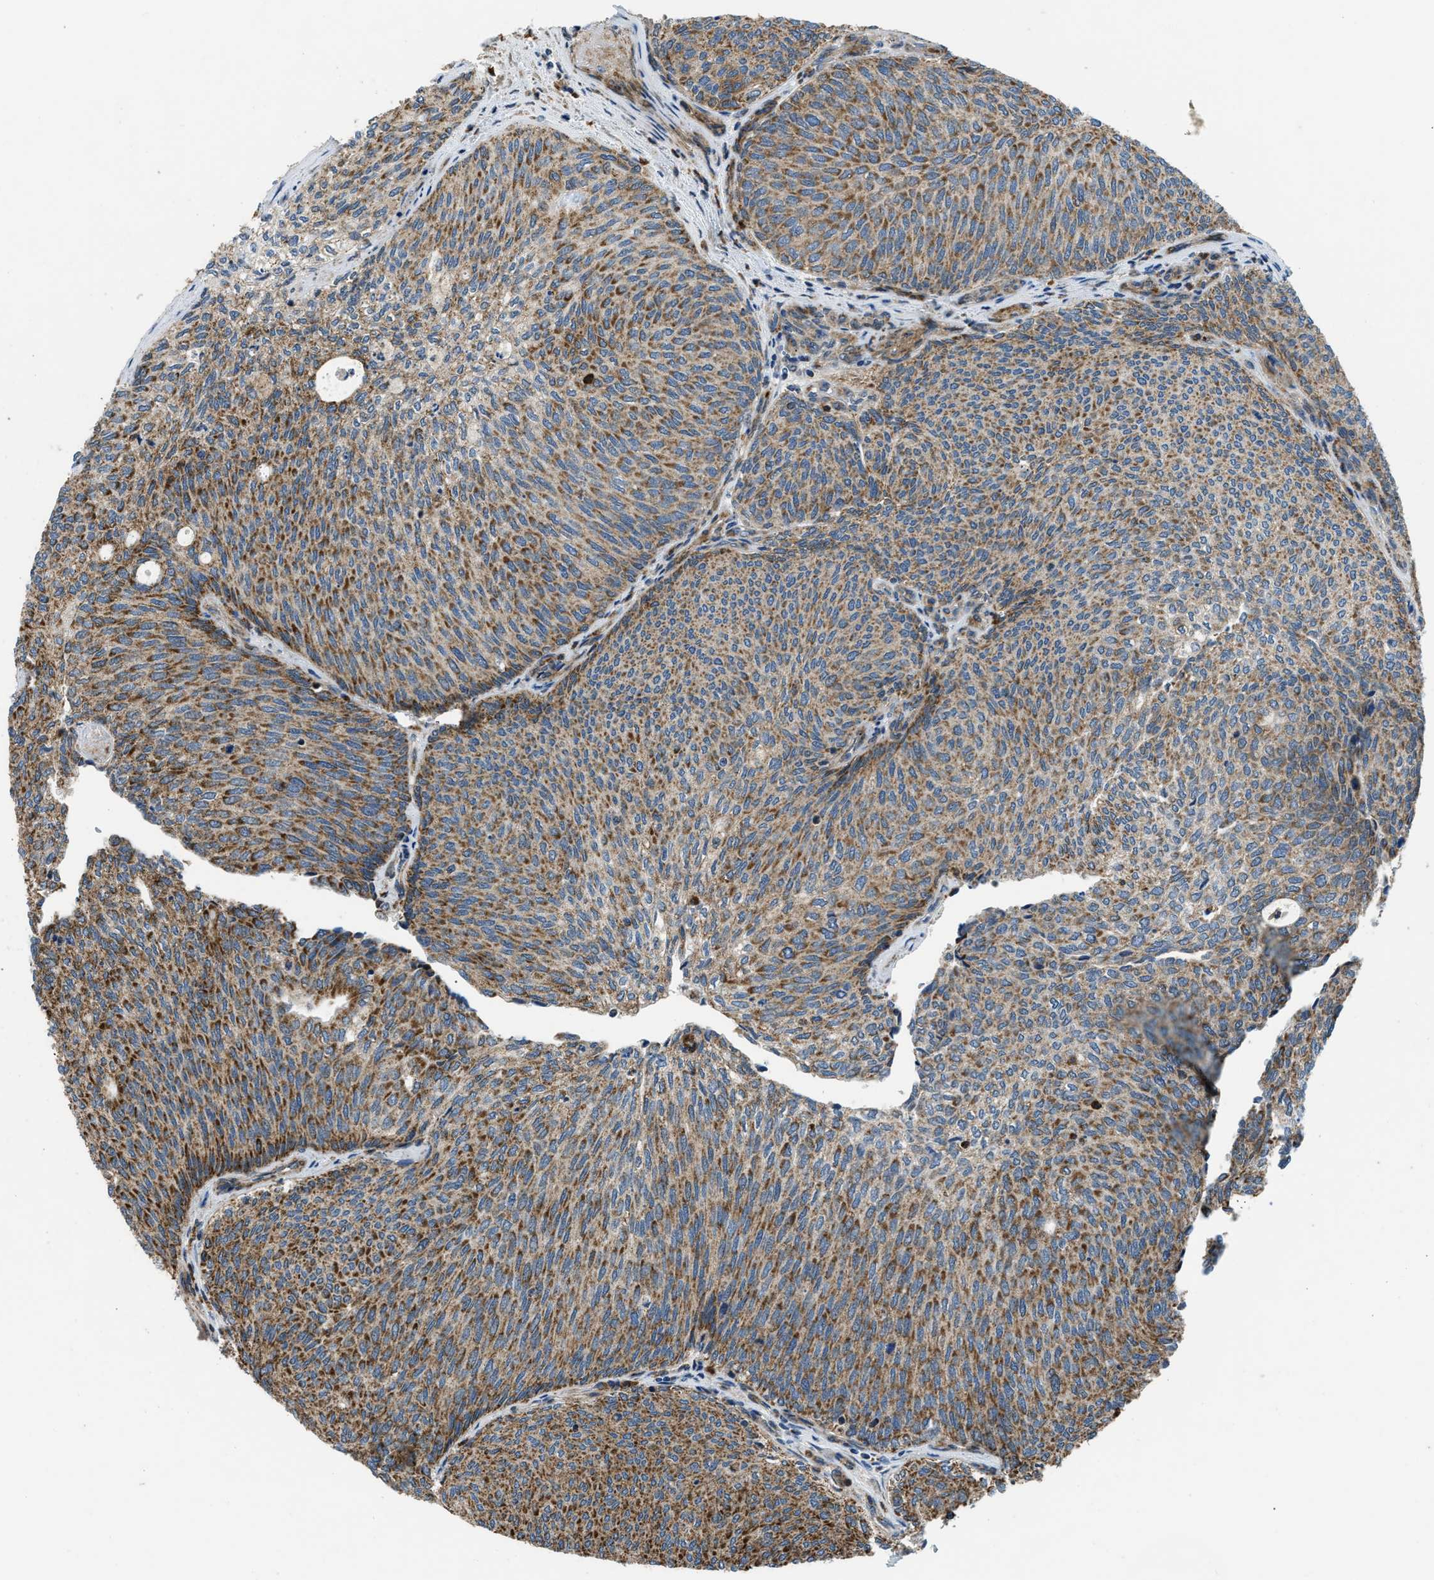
{"staining": {"intensity": "moderate", "quantity": ">75%", "location": "cytoplasmic/membranous"}, "tissue": "urothelial cancer", "cell_type": "Tumor cells", "image_type": "cancer", "snomed": [{"axis": "morphology", "description": "Urothelial carcinoma, Low grade"}, {"axis": "topography", "description": "Urinary bladder"}], "caption": "IHC image of urothelial cancer stained for a protein (brown), which displays medium levels of moderate cytoplasmic/membranous expression in approximately >75% of tumor cells.", "gene": "GSDME", "patient": {"sex": "female", "age": 79}}